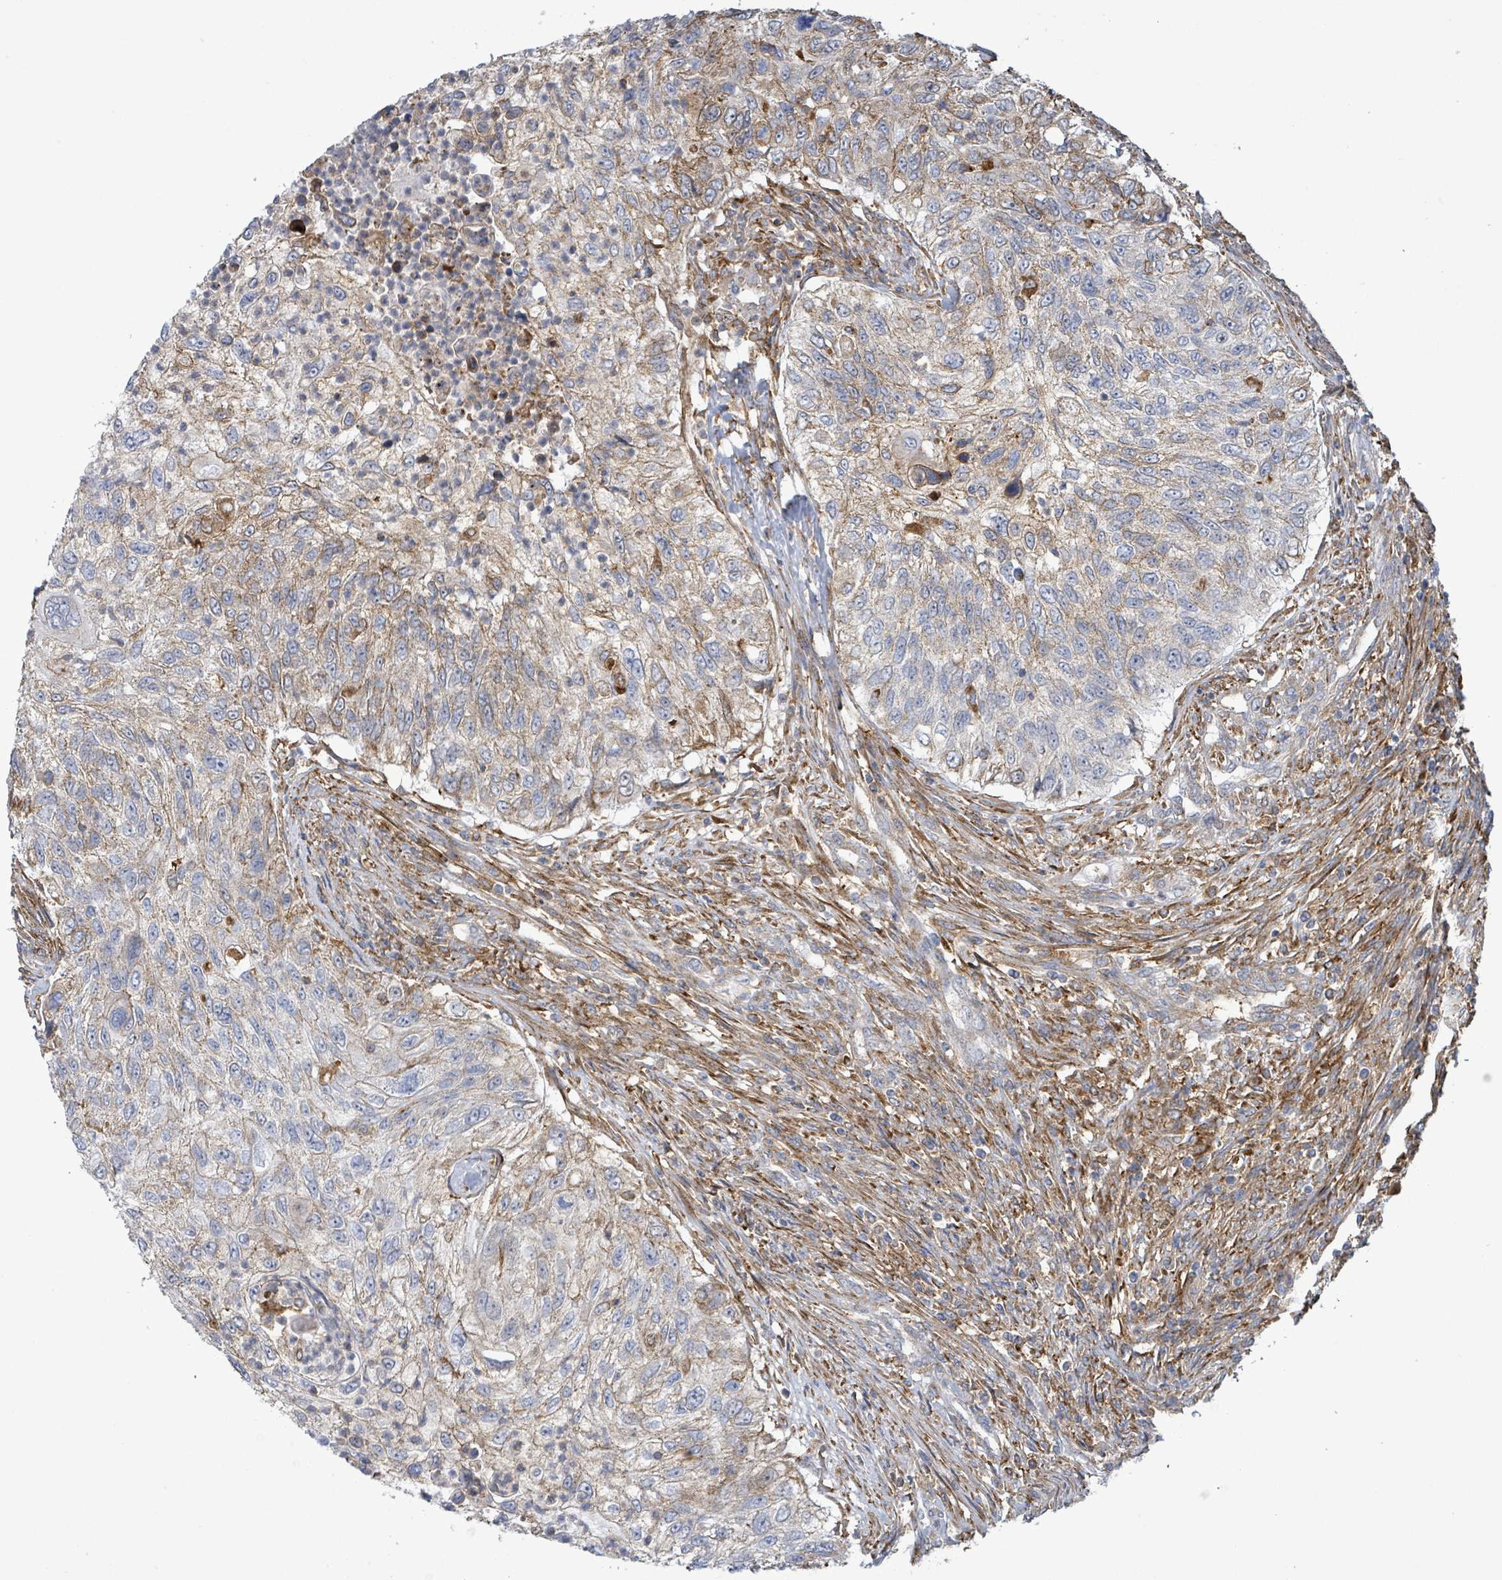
{"staining": {"intensity": "weak", "quantity": "25%-75%", "location": "cytoplasmic/membranous"}, "tissue": "urothelial cancer", "cell_type": "Tumor cells", "image_type": "cancer", "snomed": [{"axis": "morphology", "description": "Urothelial carcinoma, High grade"}, {"axis": "topography", "description": "Urinary bladder"}], "caption": "High-grade urothelial carcinoma tissue displays weak cytoplasmic/membranous staining in about 25%-75% of tumor cells Ihc stains the protein in brown and the nuclei are stained blue.", "gene": "EGFL7", "patient": {"sex": "female", "age": 60}}